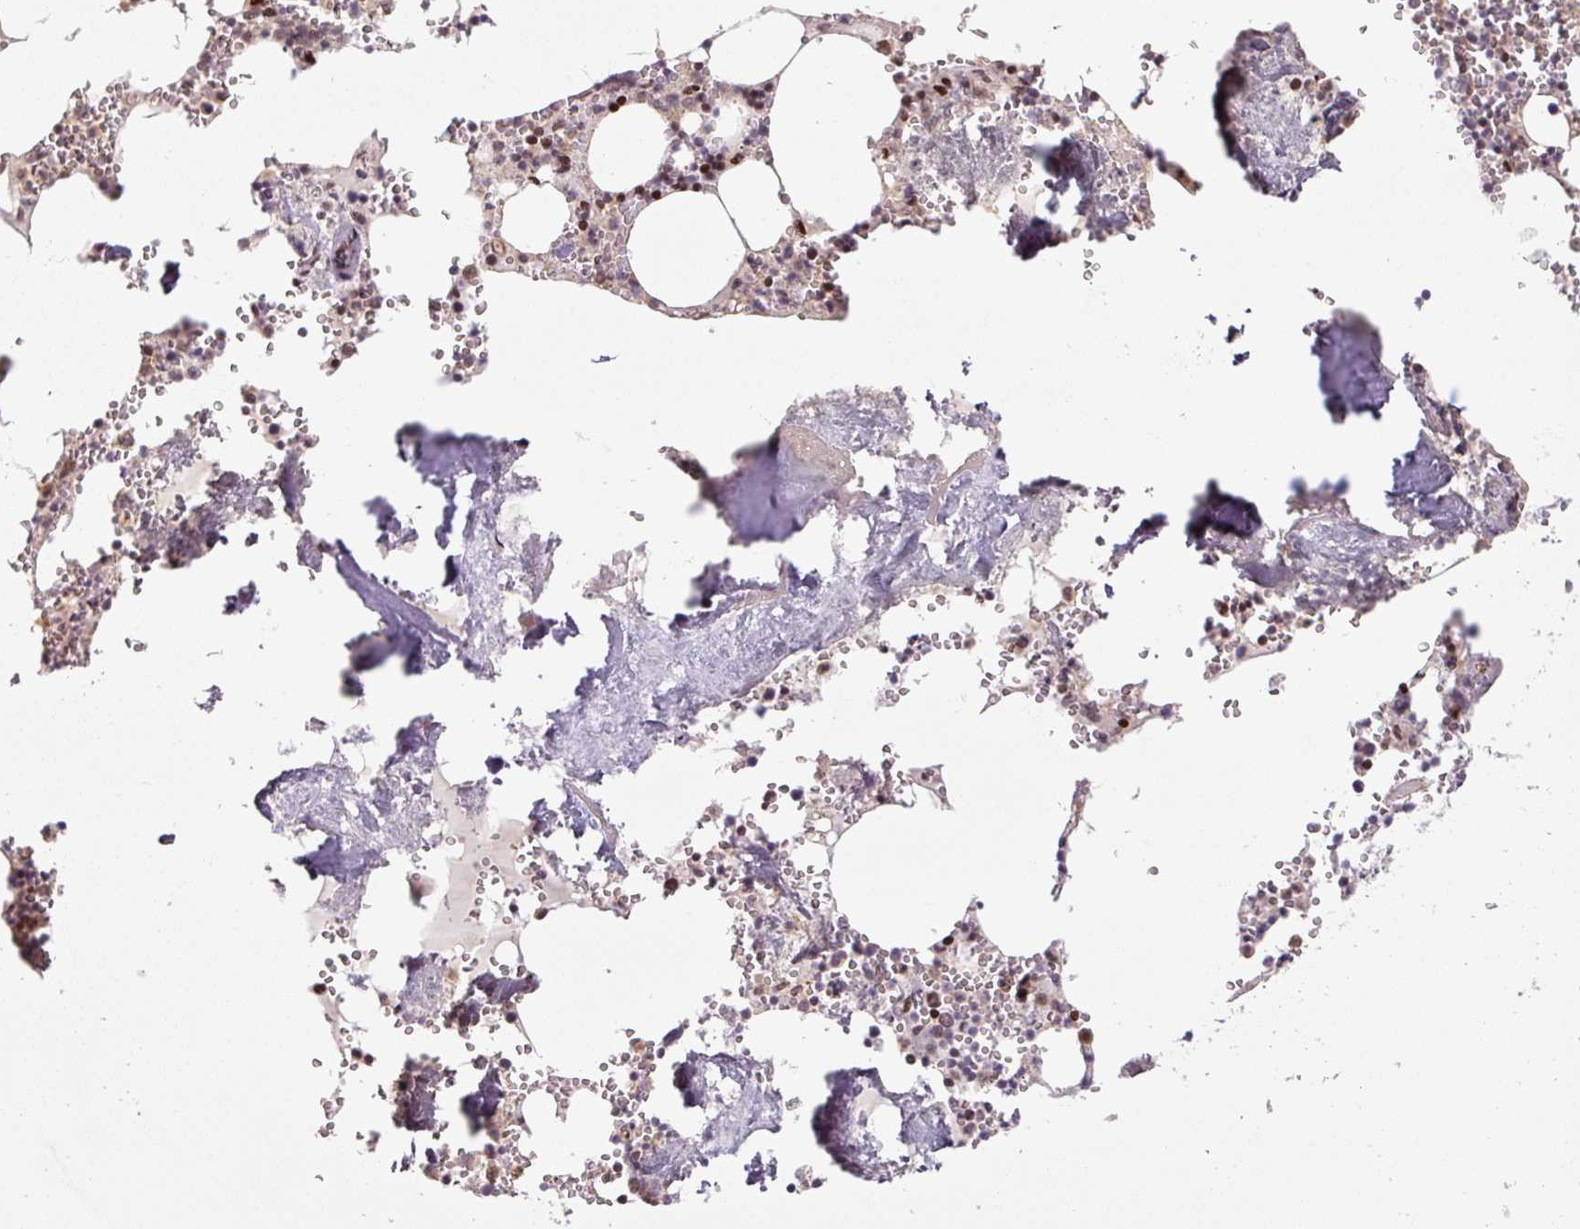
{"staining": {"intensity": "moderate", "quantity": "<25%", "location": "nuclear"}, "tissue": "bone marrow", "cell_type": "Hematopoietic cells", "image_type": "normal", "snomed": [{"axis": "morphology", "description": "Normal tissue, NOS"}, {"axis": "topography", "description": "Bone marrow"}], "caption": "The image exhibits staining of benign bone marrow, revealing moderate nuclear protein staining (brown color) within hematopoietic cells. Nuclei are stained in blue.", "gene": "PYDC2", "patient": {"sex": "male", "age": 54}}